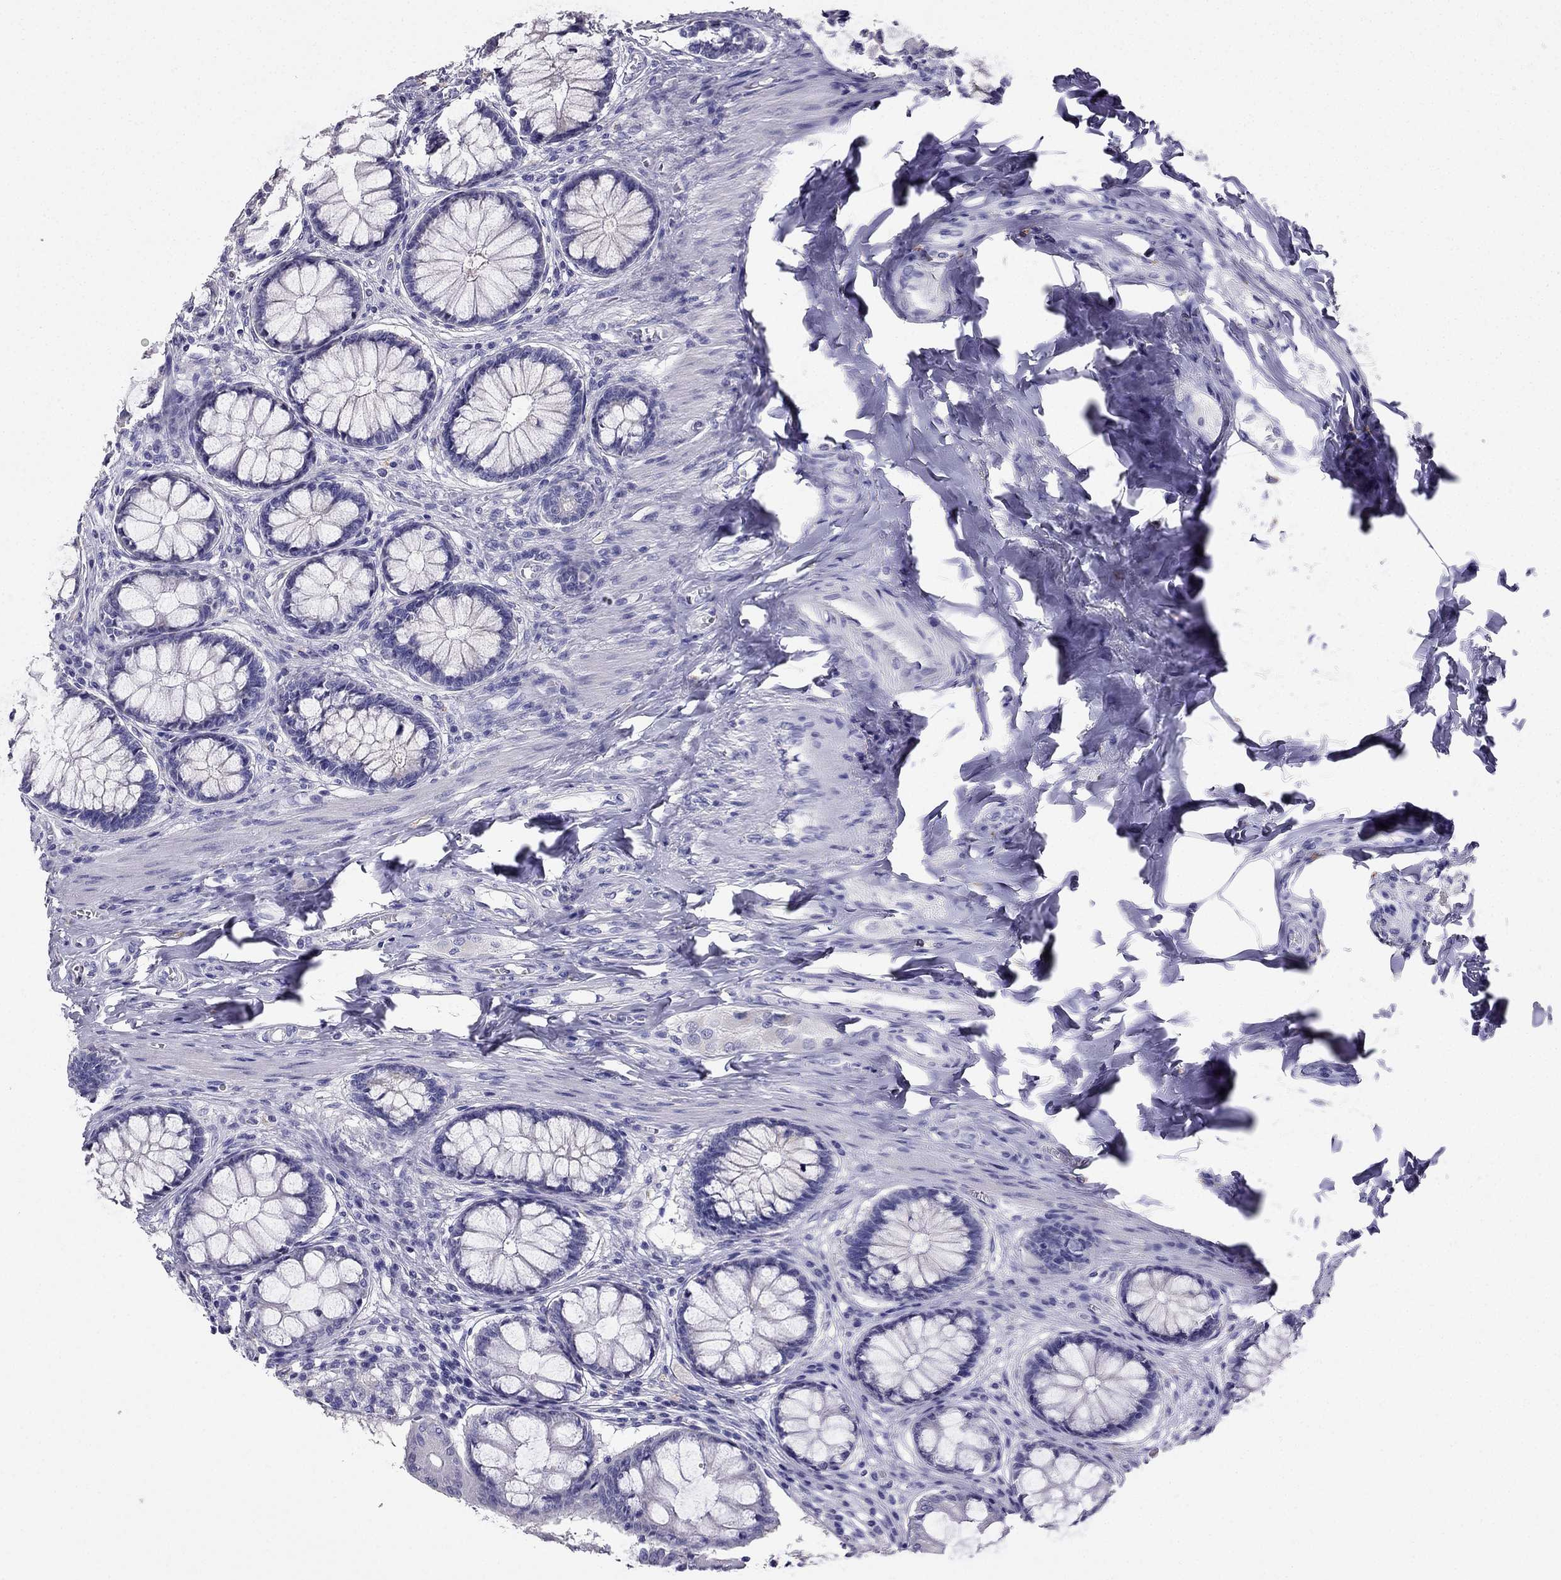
{"staining": {"intensity": "negative", "quantity": "none", "location": "none"}, "tissue": "colon", "cell_type": "Endothelial cells", "image_type": "normal", "snomed": [{"axis": "morphology", "description": "Normal tissue, NOS"}, {"axis": "topography", "description": "Colon"}], "caption": "Immunohistochemical staining of unremarkable human colon shows no significant expression in endothelial cells.", "gene": "PTH", "patient": {"sex": "female", "age": 65}}